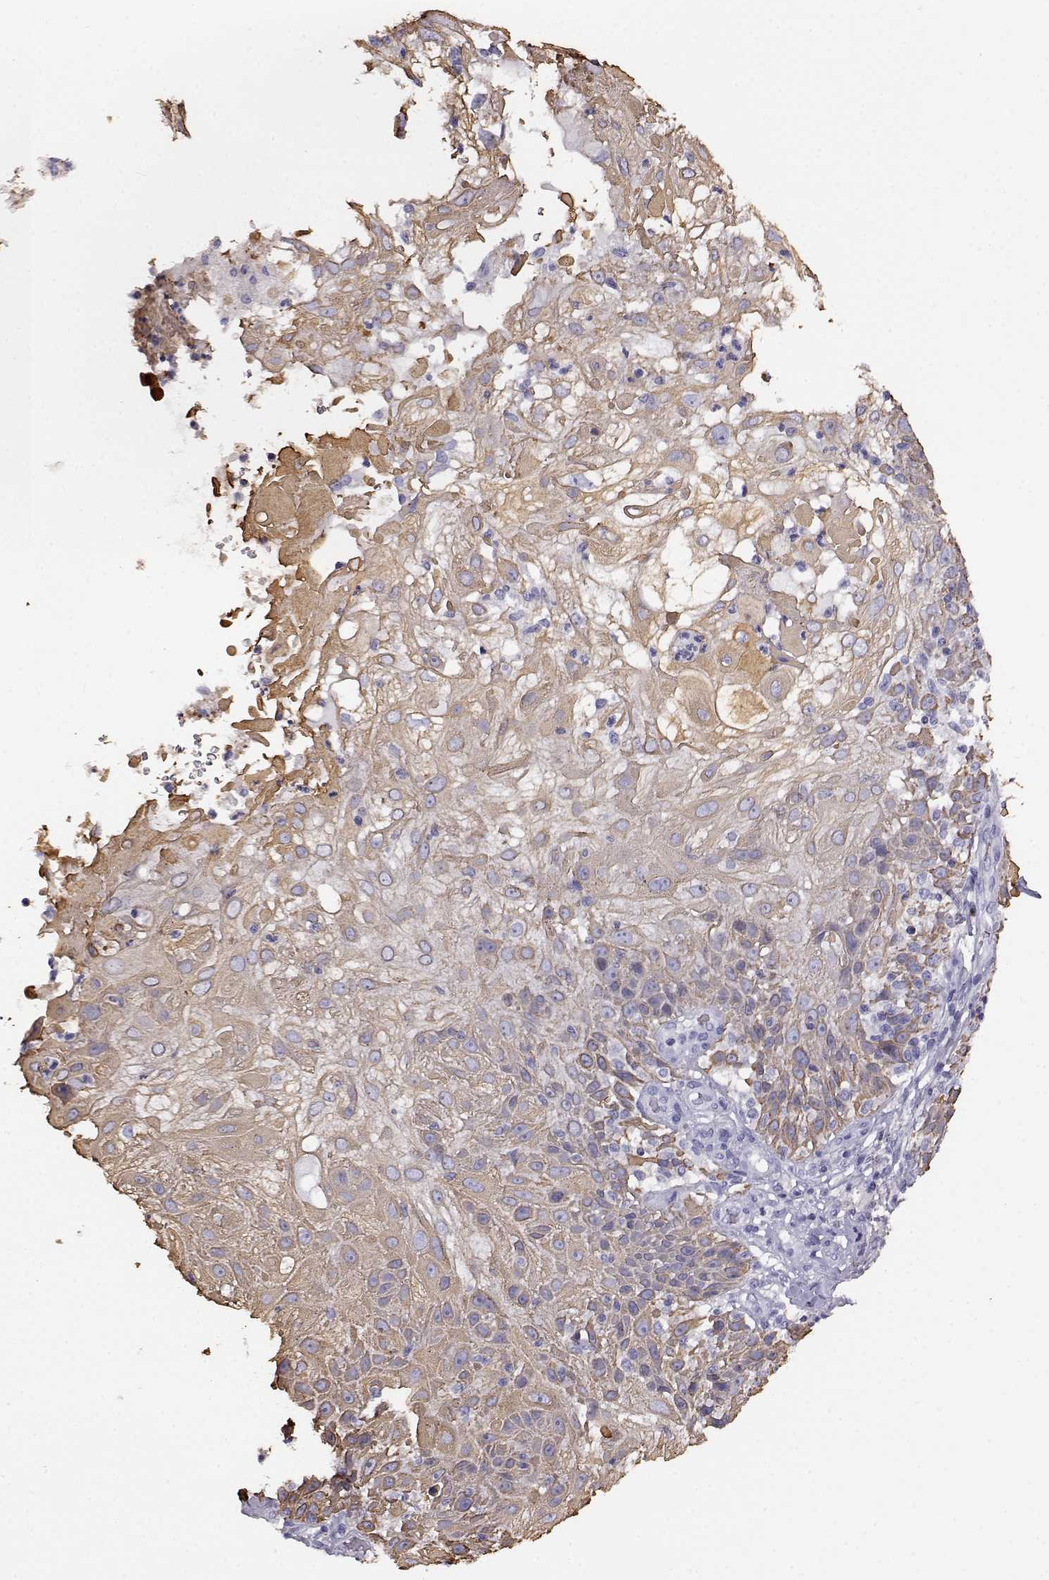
{"staining": {"intensity": "moderate", "quantity": "<25%", "location": "cytoplasmic/membranous"}, "tissue": "skin cancer", "cell_type": "Tumor cells", "image_type": "cancer", "snomed": [{"axis": "morphology", "description": "Normal tissue, NOS"}, {"axis": "morphology", "description": "Squamous cell carcinoma, NOS"}, {"axis": "topography", "description": "Skin"}], "caption": "Human skin cancer stained with a protein marker displays moderate staining in tumor cells.", "gene": "AKR1B1", "patient": {"sex": "female", "age": 83}}